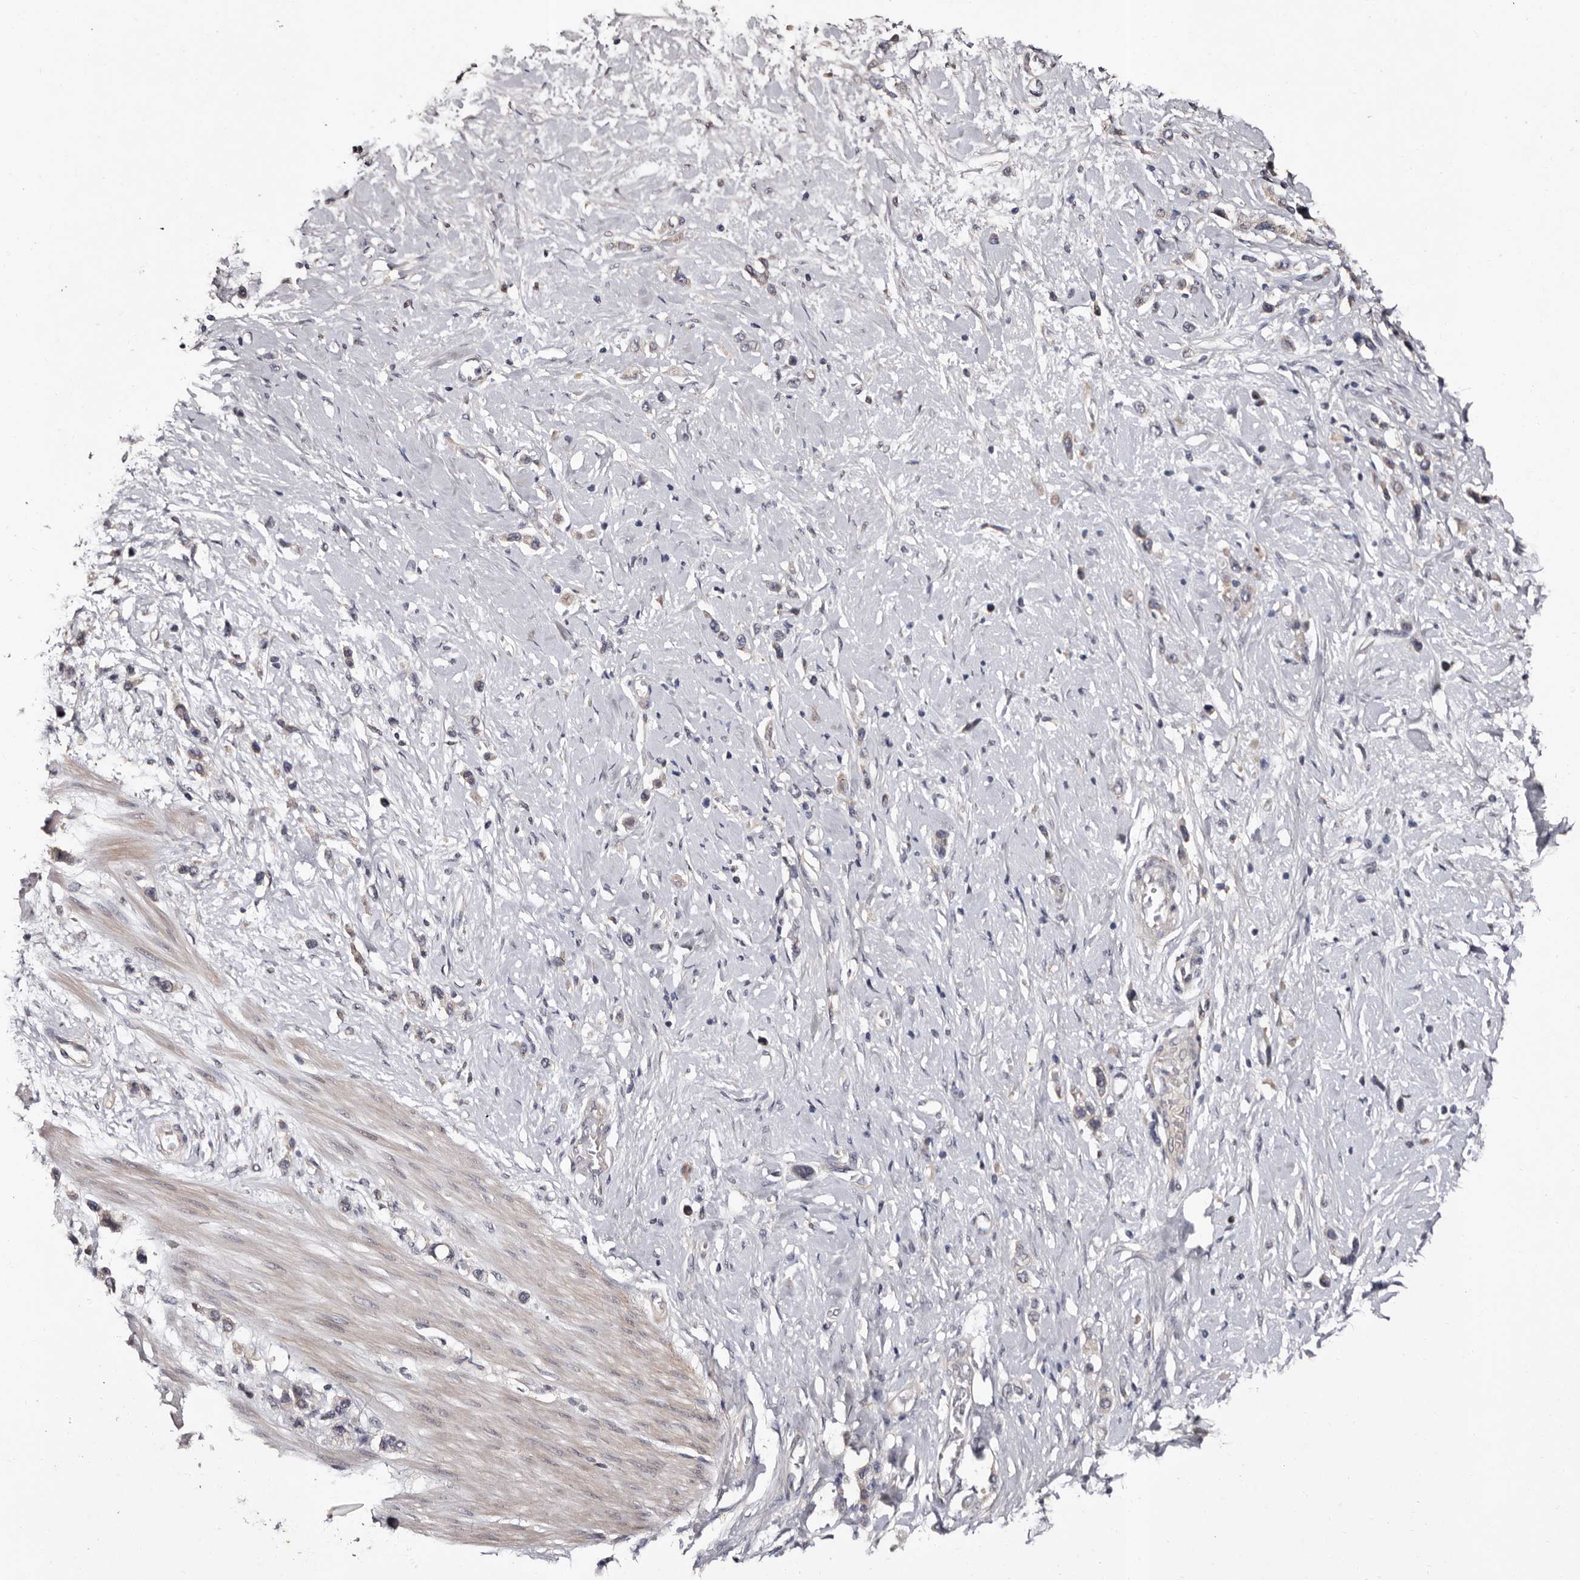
{"staining": {"intensity": "weak", "quantity": "<25%", "location": "cytoplasmic/membranous"}, "tissue": "stomach cancer", "cell_type": "Tumor cells", "image_type": "cancer", "snomed": [{"axis": "morphology", "description": "Adenocarcinoma, NOS"}, {"axis": "topography", "description": "Stomach"}], "caption": "Immunohistochemistry (IHC) of human stomach adenocarcinoma demonstrates no positivity in tumor cells.", "gene": "FAM91A1", "patient": {"sex": "female", "age": 65}}